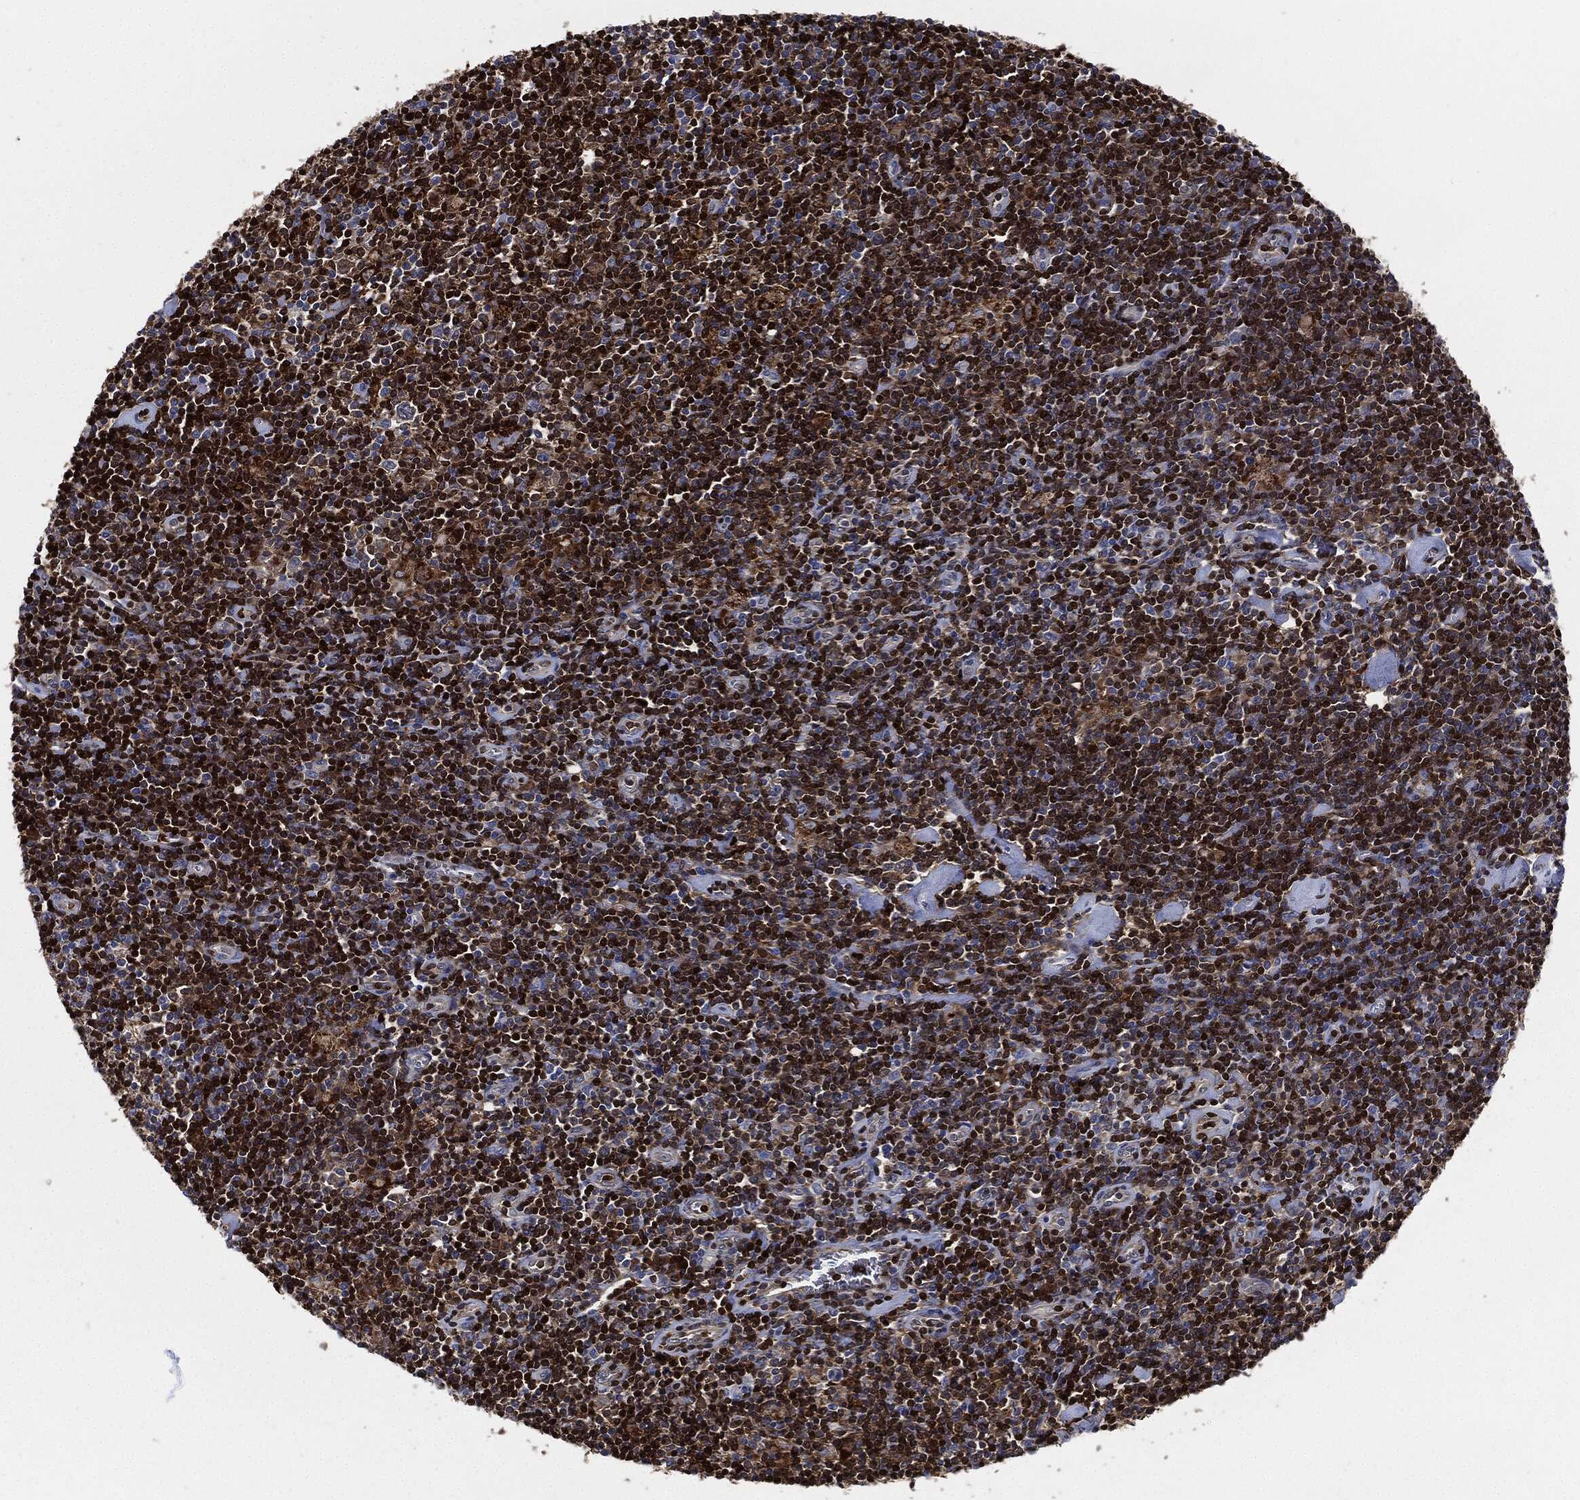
{"staining": {"intensity": "negative", "quantity": "none", "location": "none"}, "tissue": "lymphoma", "cell_type": "Tumor cells", "image_type": "cancer", "snomed": [{"axis": "morphology", "description": "Hodgkin's disease, NOS"}, {"axis": "topography", "description": "Lymph node"}], "caption": "Immunohistochemical staining of lymphoma displays no significant positivity in tumor cells.", "gene": "PRDX2", "patient": {"sex": "male", "age": 40}}